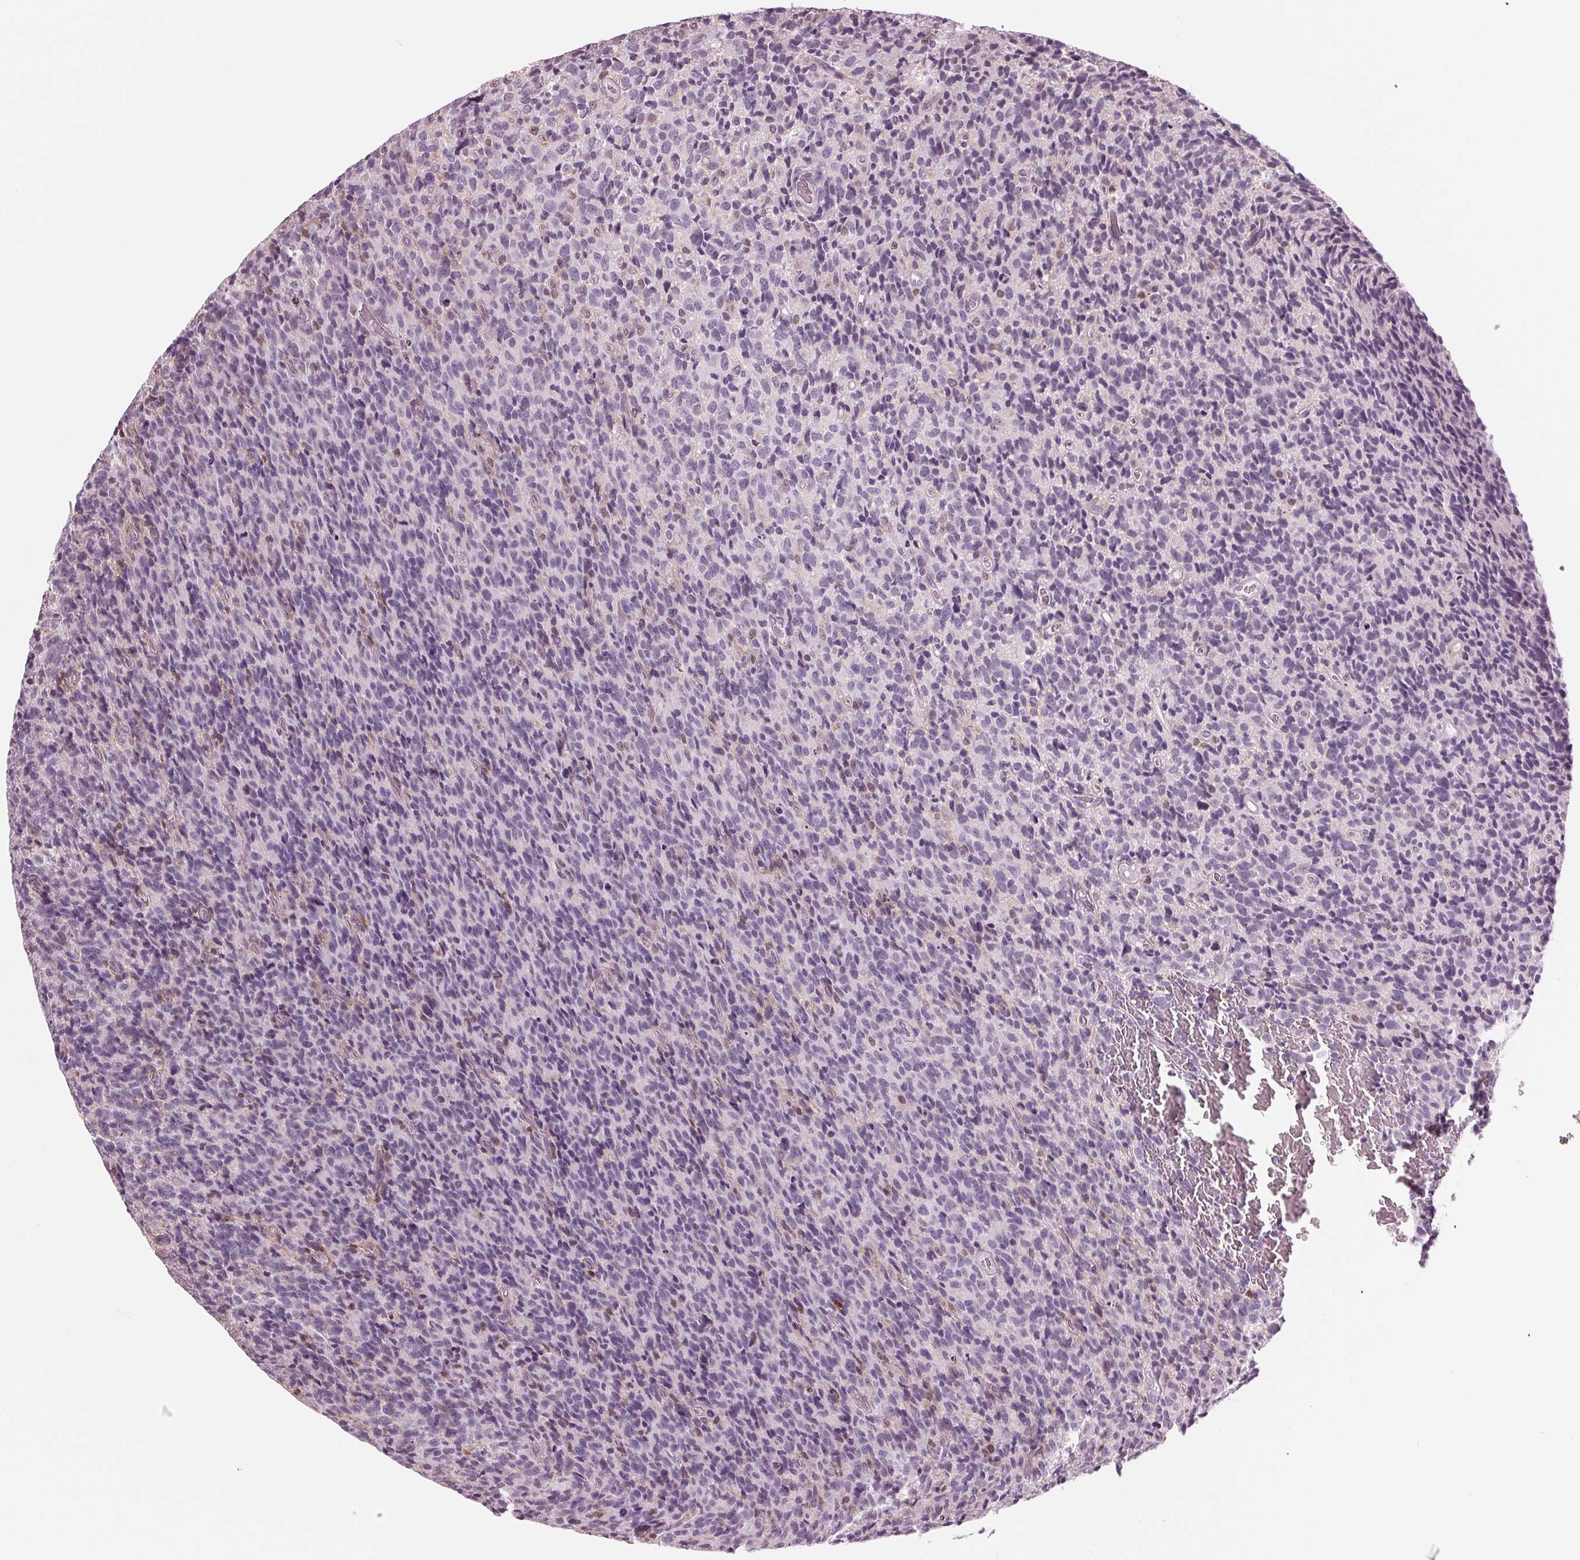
{"staining": {"intensity": "negative", "quantity": "none", "location": "none"}, "tissue": "glioma", "cell_type": "Tumor cells", "image_type": "cancer", "snomed": [{"axis": "morphology", "description": "Glioma, malignant, High grade"}, {"axis": "topography", "description": "Brain"}], "caption": "IHC of human high-grade glioma (malignant) demonstrates no positivity in tumor cells. (Brightfield microscopy of DAB immunohistochemistry (IHC) at high magnification).", "gene": "BTLA", "patient": {"sex": "male", "age": 76}}